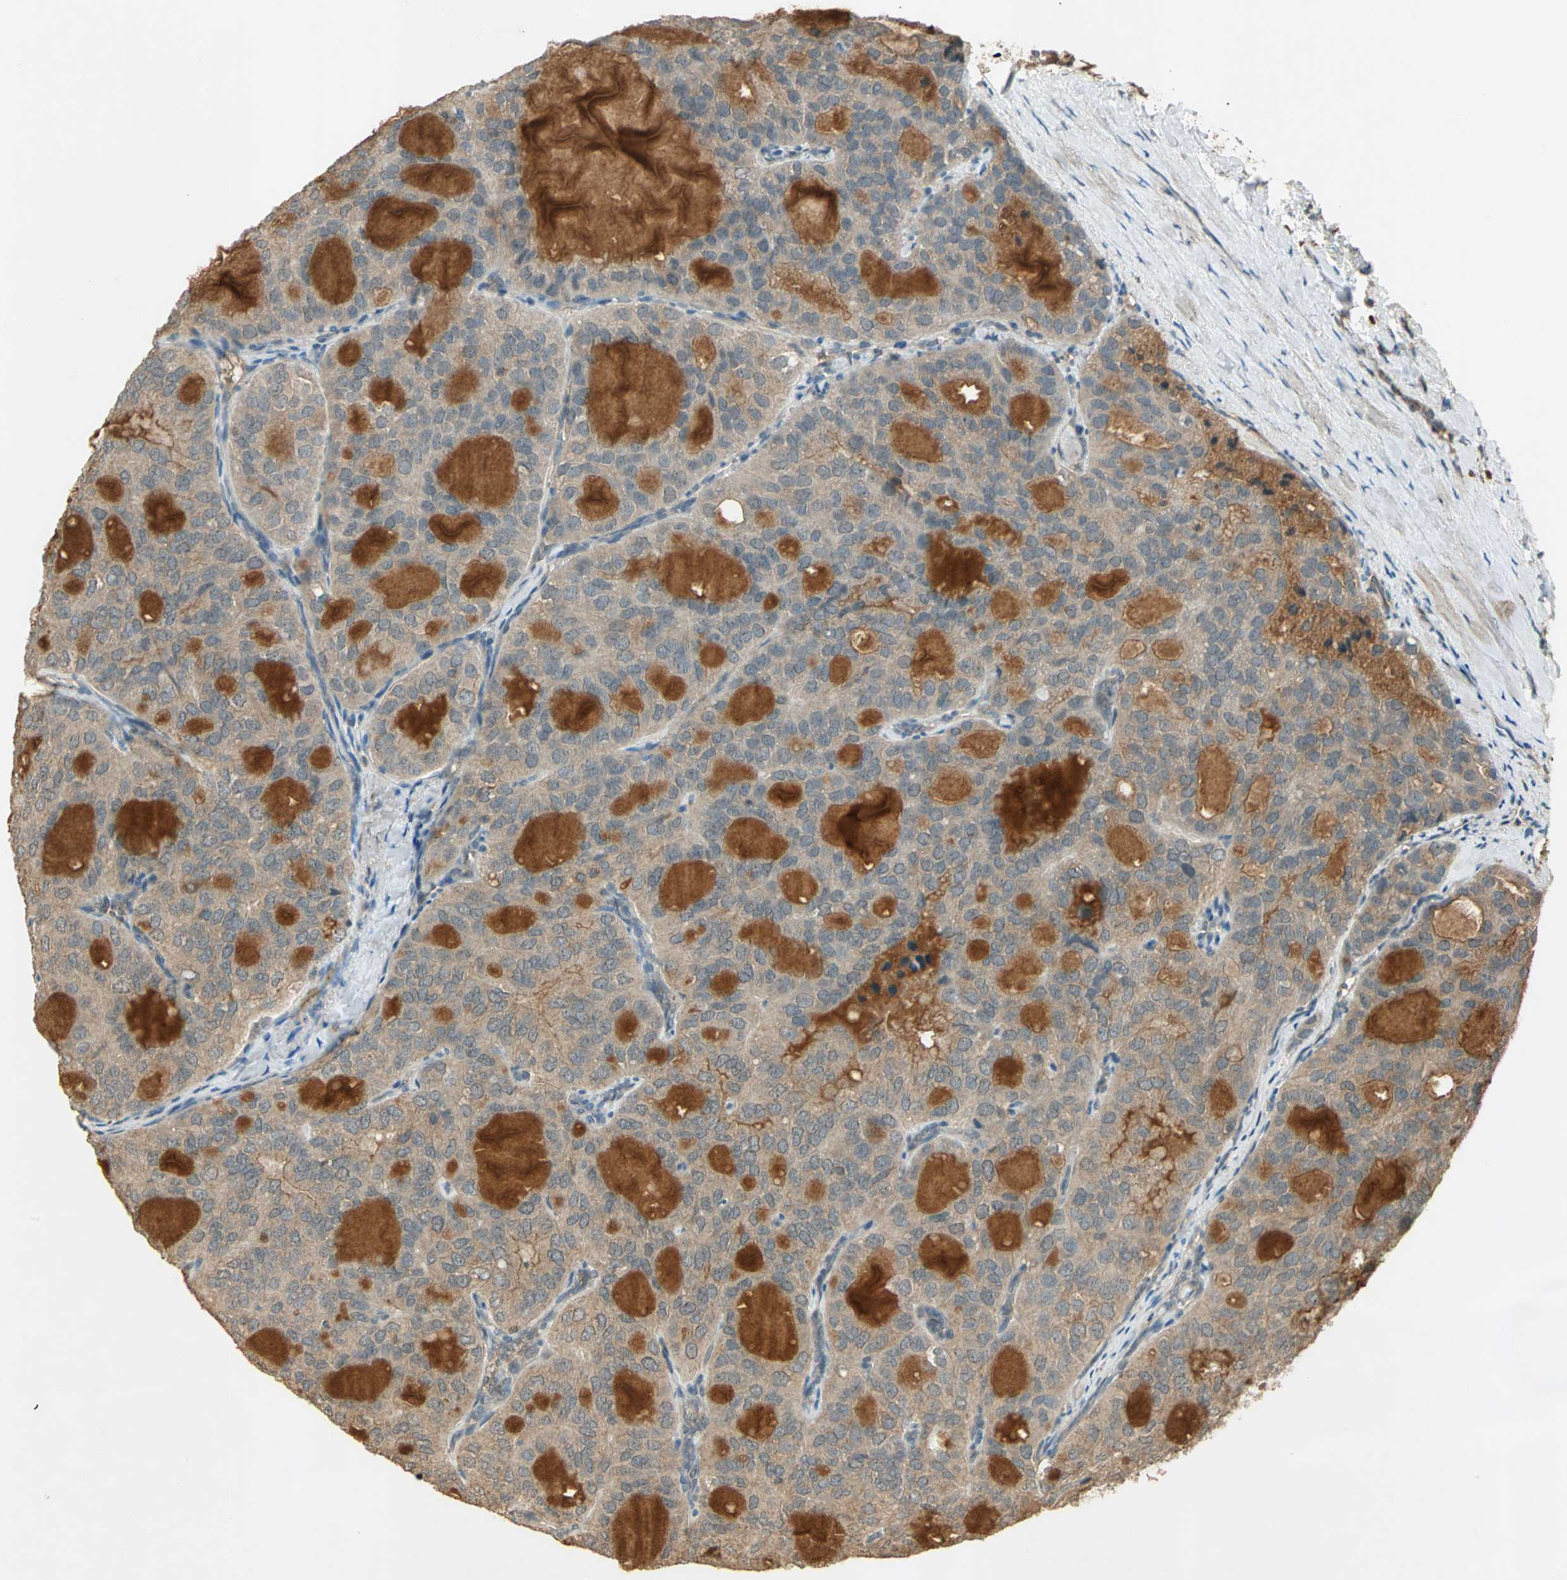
{"staining": {"intensity": "moderate", "quantity": ">75%", "location": "cytoplasmic/membranous"}, "tissue": "thyroid cancer", "cell_type": "Tumor cells", "image_type": "cancer", "snomed": [{"axis": "morphology", "description": "Follicular adenoma carcinoma, NOS"}, {"axis": "topography", "description": "Thyroid gland"}], "caption": "Immunohistochemistry (IHC) micrograph of neoplastic tissue: human thyroid cancer (follicular adenoma carcinoma) stained using IHC demonstrates medium levels of moderate protein expression localized specifically in the cytoplasmic/membranous of tumor cells, appearing as a cytoplasmic/membranous brown color.", "gene": "KEAP1", "patient": {"sex": "male", "age": 75}}